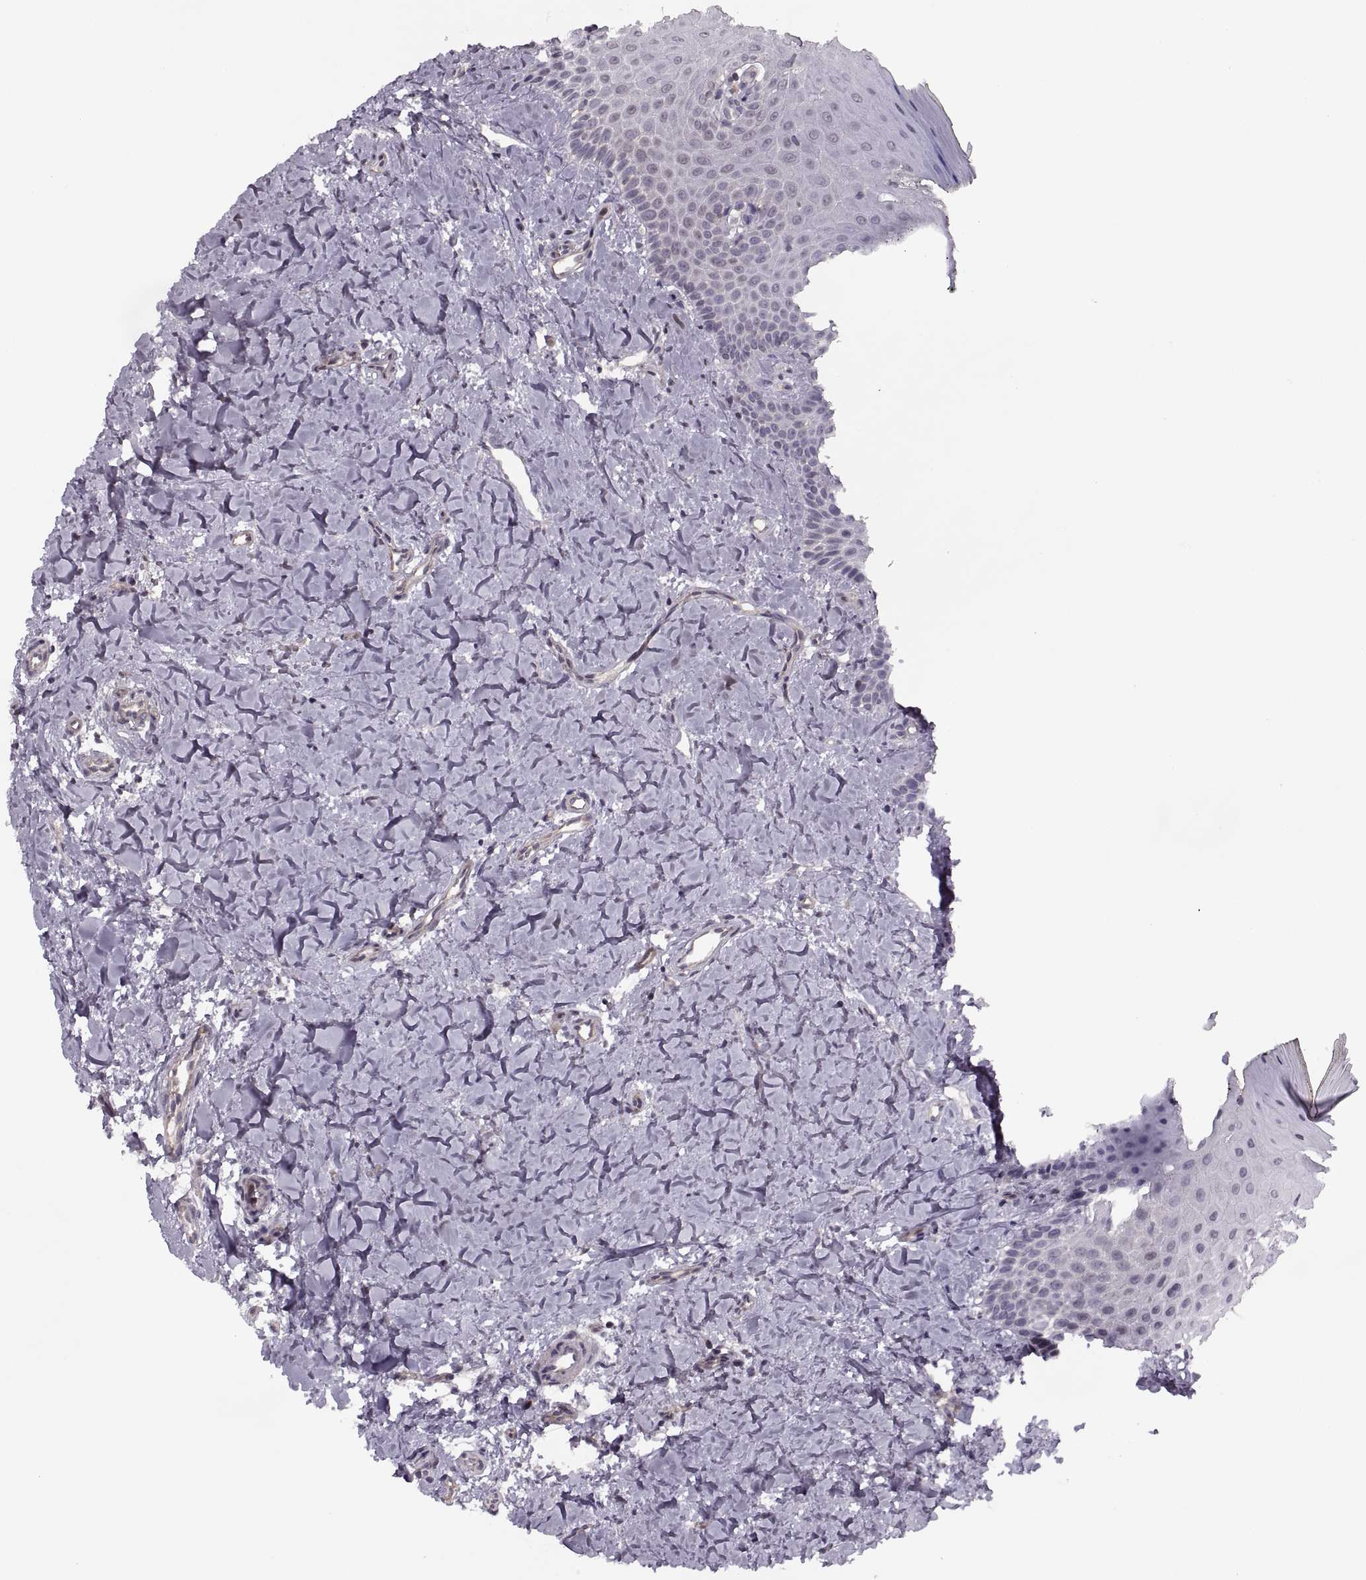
{"staining": {"intensity": "negative", "quantity": "none", "location": "none"}, "tissue": "oral mucosa", "cell_type": "Squamous epithelial cells", "image_type": "normal", "snomed": [{"axis": "morphology", "description": "Normal tissue, NOS"}, {"axis": "topography", "description": "Oral tissue"}], "caption": "DAB (3,3'-diaminobenzidine) immunohistochemical staining of benign human oral mucosa shows no significant staining in squamous epithelial cells. (Brightfield microscopy of DAB IHC at high magnification).", "gene": "LUZP2", "patient": {"sex": "female", "age": 43}}